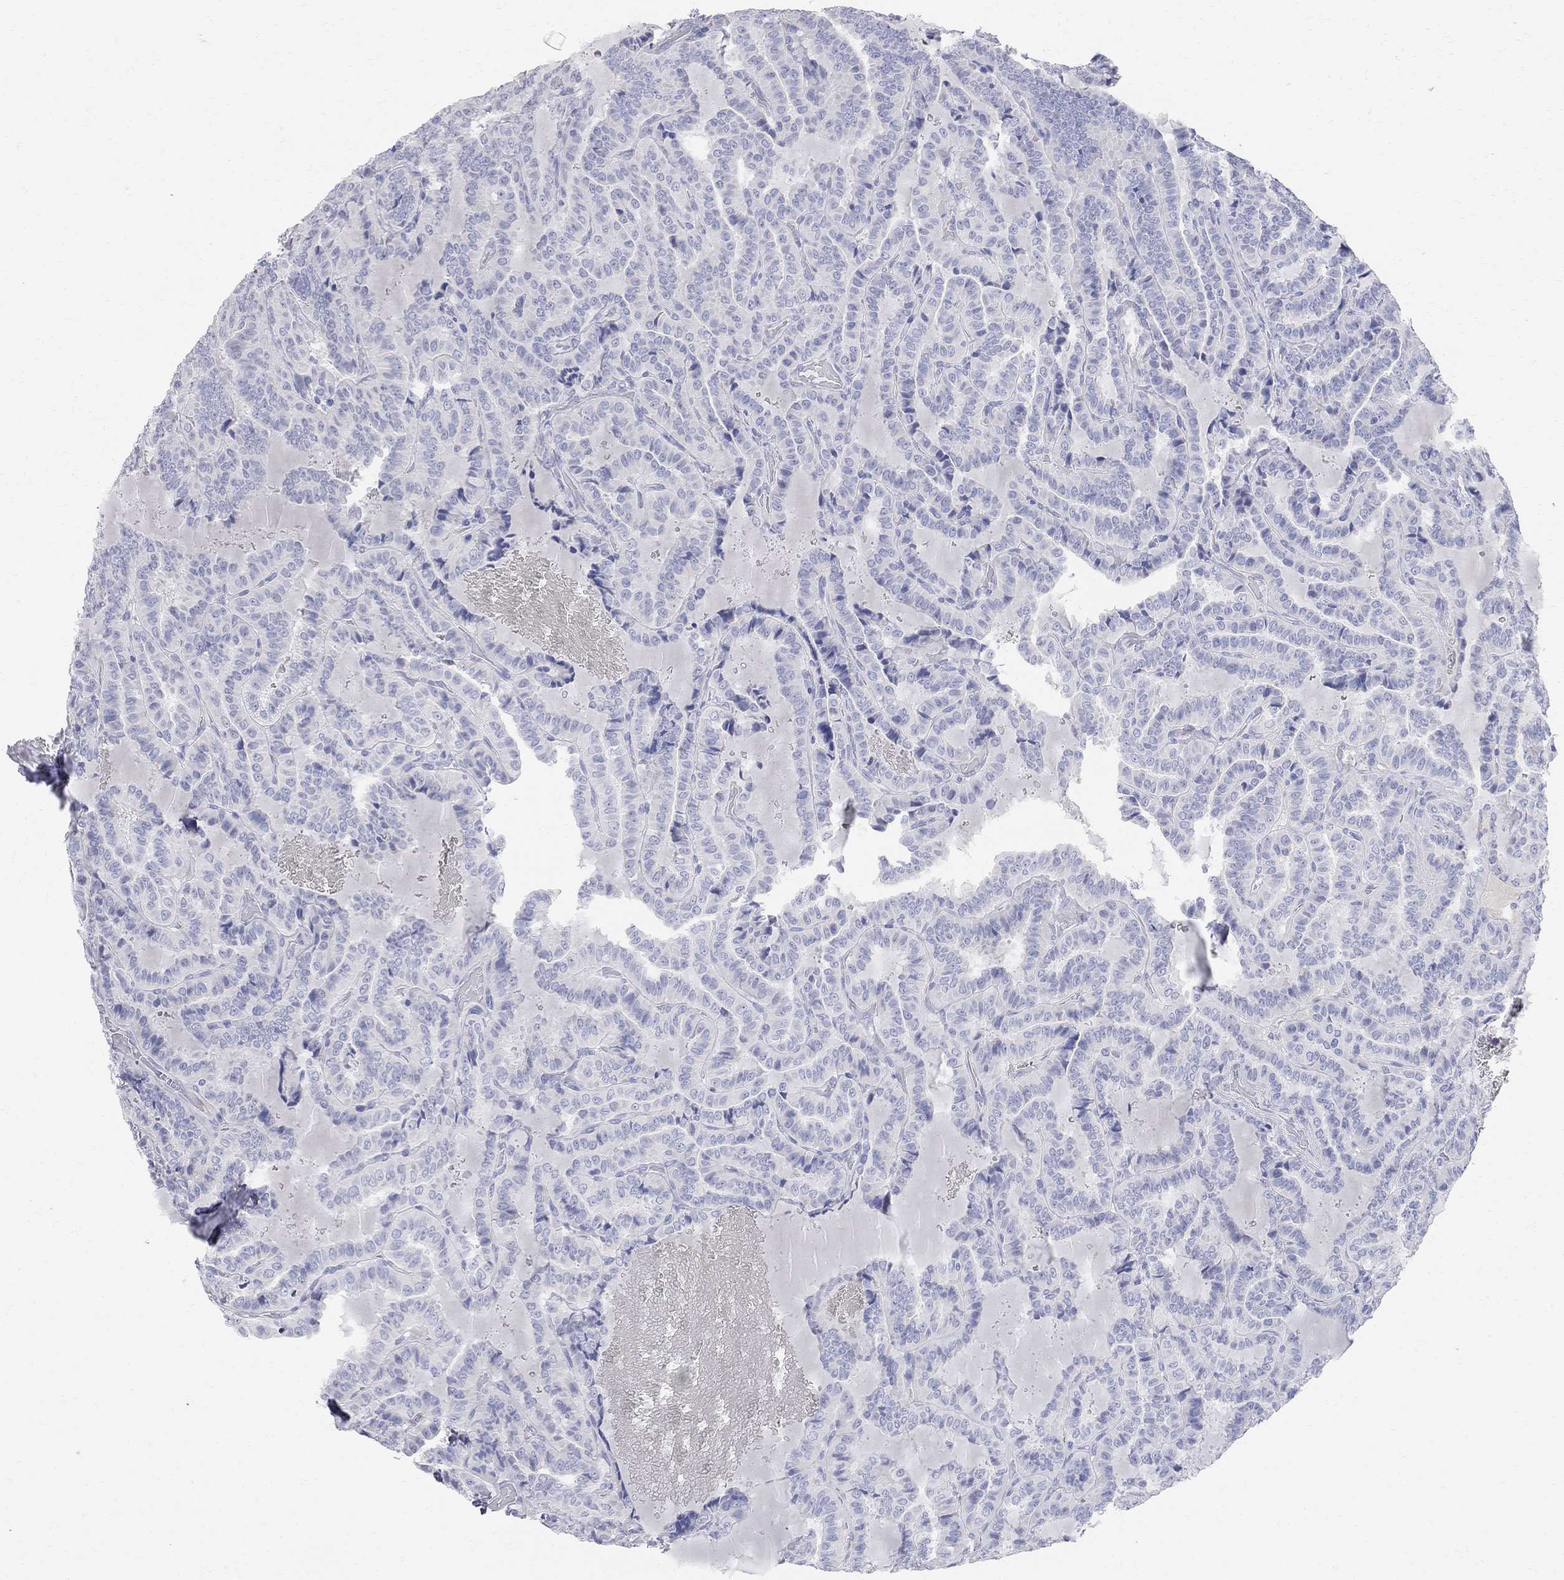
{"staining": {"intensity": "negative", "quantity": "none", "location": "none"}, "tissue": "thyroid cancer", "cell_type": "Tumor cells", "image_type": "cancer", "snomed": [{"axis": "morphology", "description": "Papillary adenocarcinoma, NOS"}, {"axis": "topography", "description": "Thyroid gland"}], "caption": "An IHC image of thyroid papillary adenocarcinoma is shown. There is no staining in tumor cells of thyroid papillary adenocarcinoma.", "gene": "AOX1", "patient": {"sex": "female", "age": 39}}